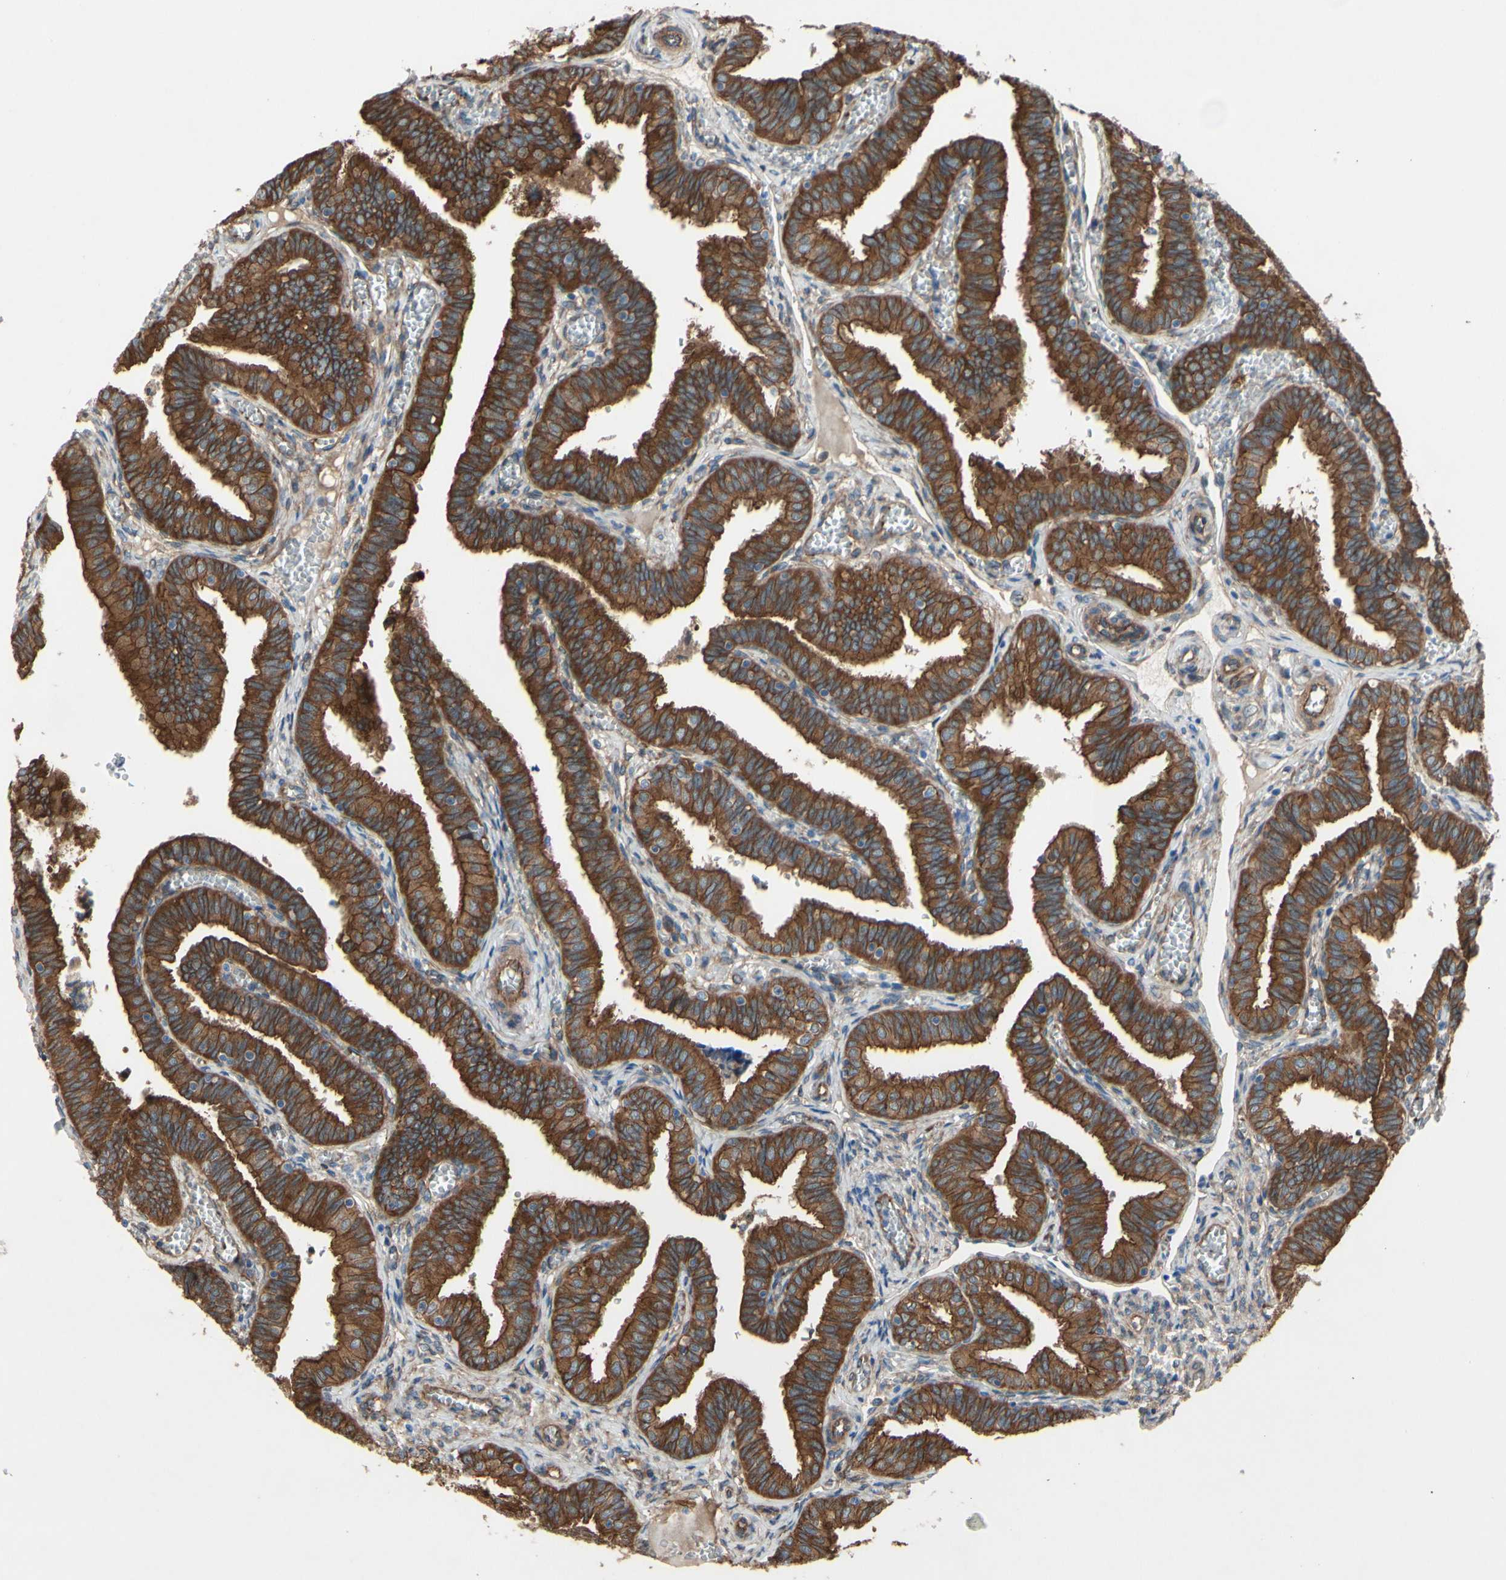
{"staining": {"intensity": "moderate", "quantity": ">75%", "location": "cytoplasmic/membranous"}, "tissue": "fallopian tube", "cell_type": "Glandular cells", "image_type": "normal", "snomed": [{"axis": "morphology", "description": "Normal tissue, NOS"}, {"axis": "topography", "description": "Fallopian tube"}], "caption": "There is medium levels of moderate cytoplasmic/membranous positivity in glandular cells of unremarkable fallopian tube, as demonstrated by immunohistochemical staining (brown color).", "gene": "CTTNBP2", "patient": {"sex": "female", "age": 46}}